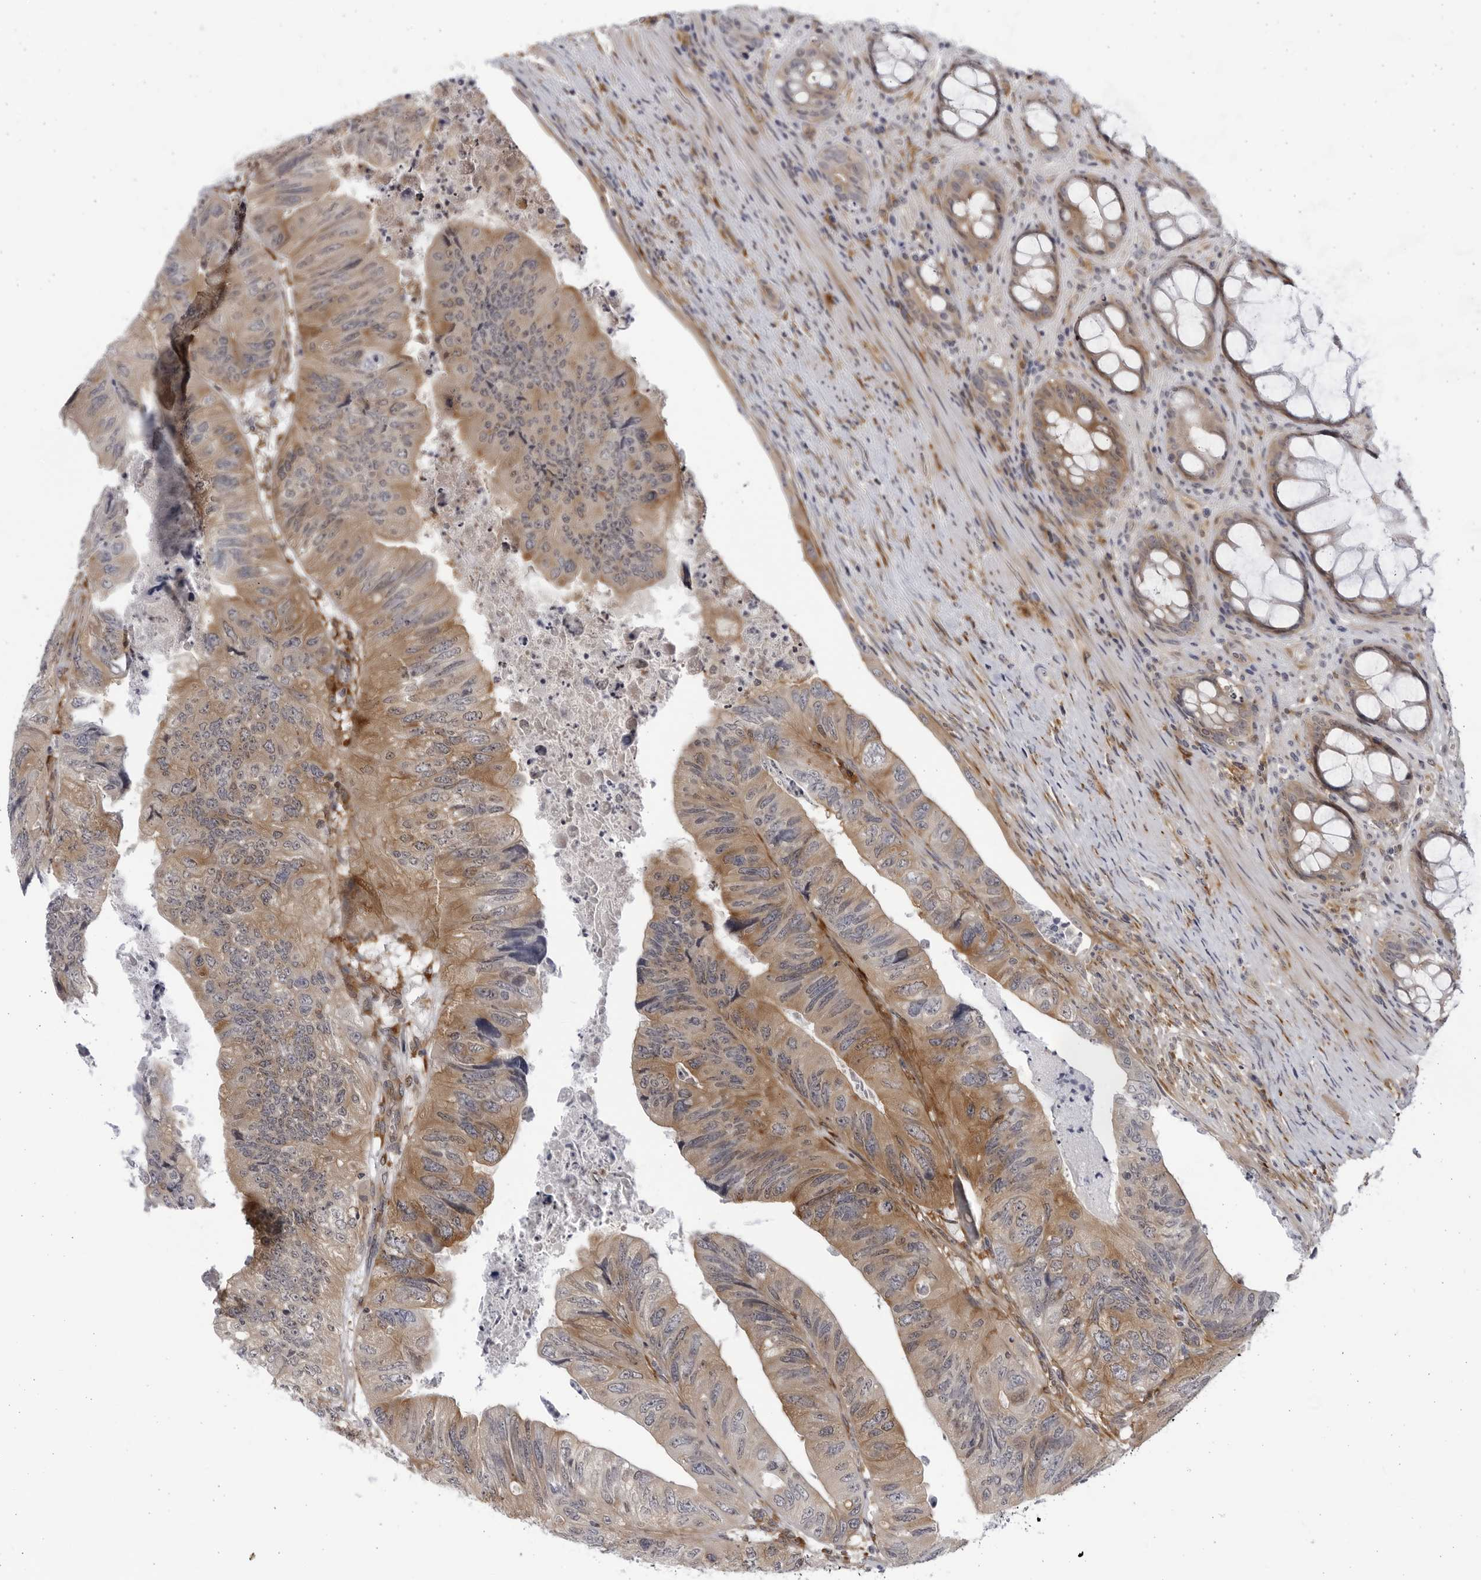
{"staining": {"intensity": "moderate", "quantity": ">75%", "location": "cytoplasmic/membranous"}, "tissue": "colorectal cancer", "cell_type": "Tumor cells", "image_type": "cancer", "snomed": [{"axis": "morphology", "description": "Adenocarcinoma, NOS"}, {"axis": "topography", "description": "Rectum"}], "caption": "Protein expression analysis of human adenocarcinoma (colorectal) reveals moderate cytoplasmic/membranous positivity in about >75% of tumor cells. The staining was performed using DAB to visualize the protein expression in brown, while the nuclei were stained in blue with hematoxylin (Magnification: 20x).", "gene": "BMP2K", "patient": {"sex": "male", "age": 63}}